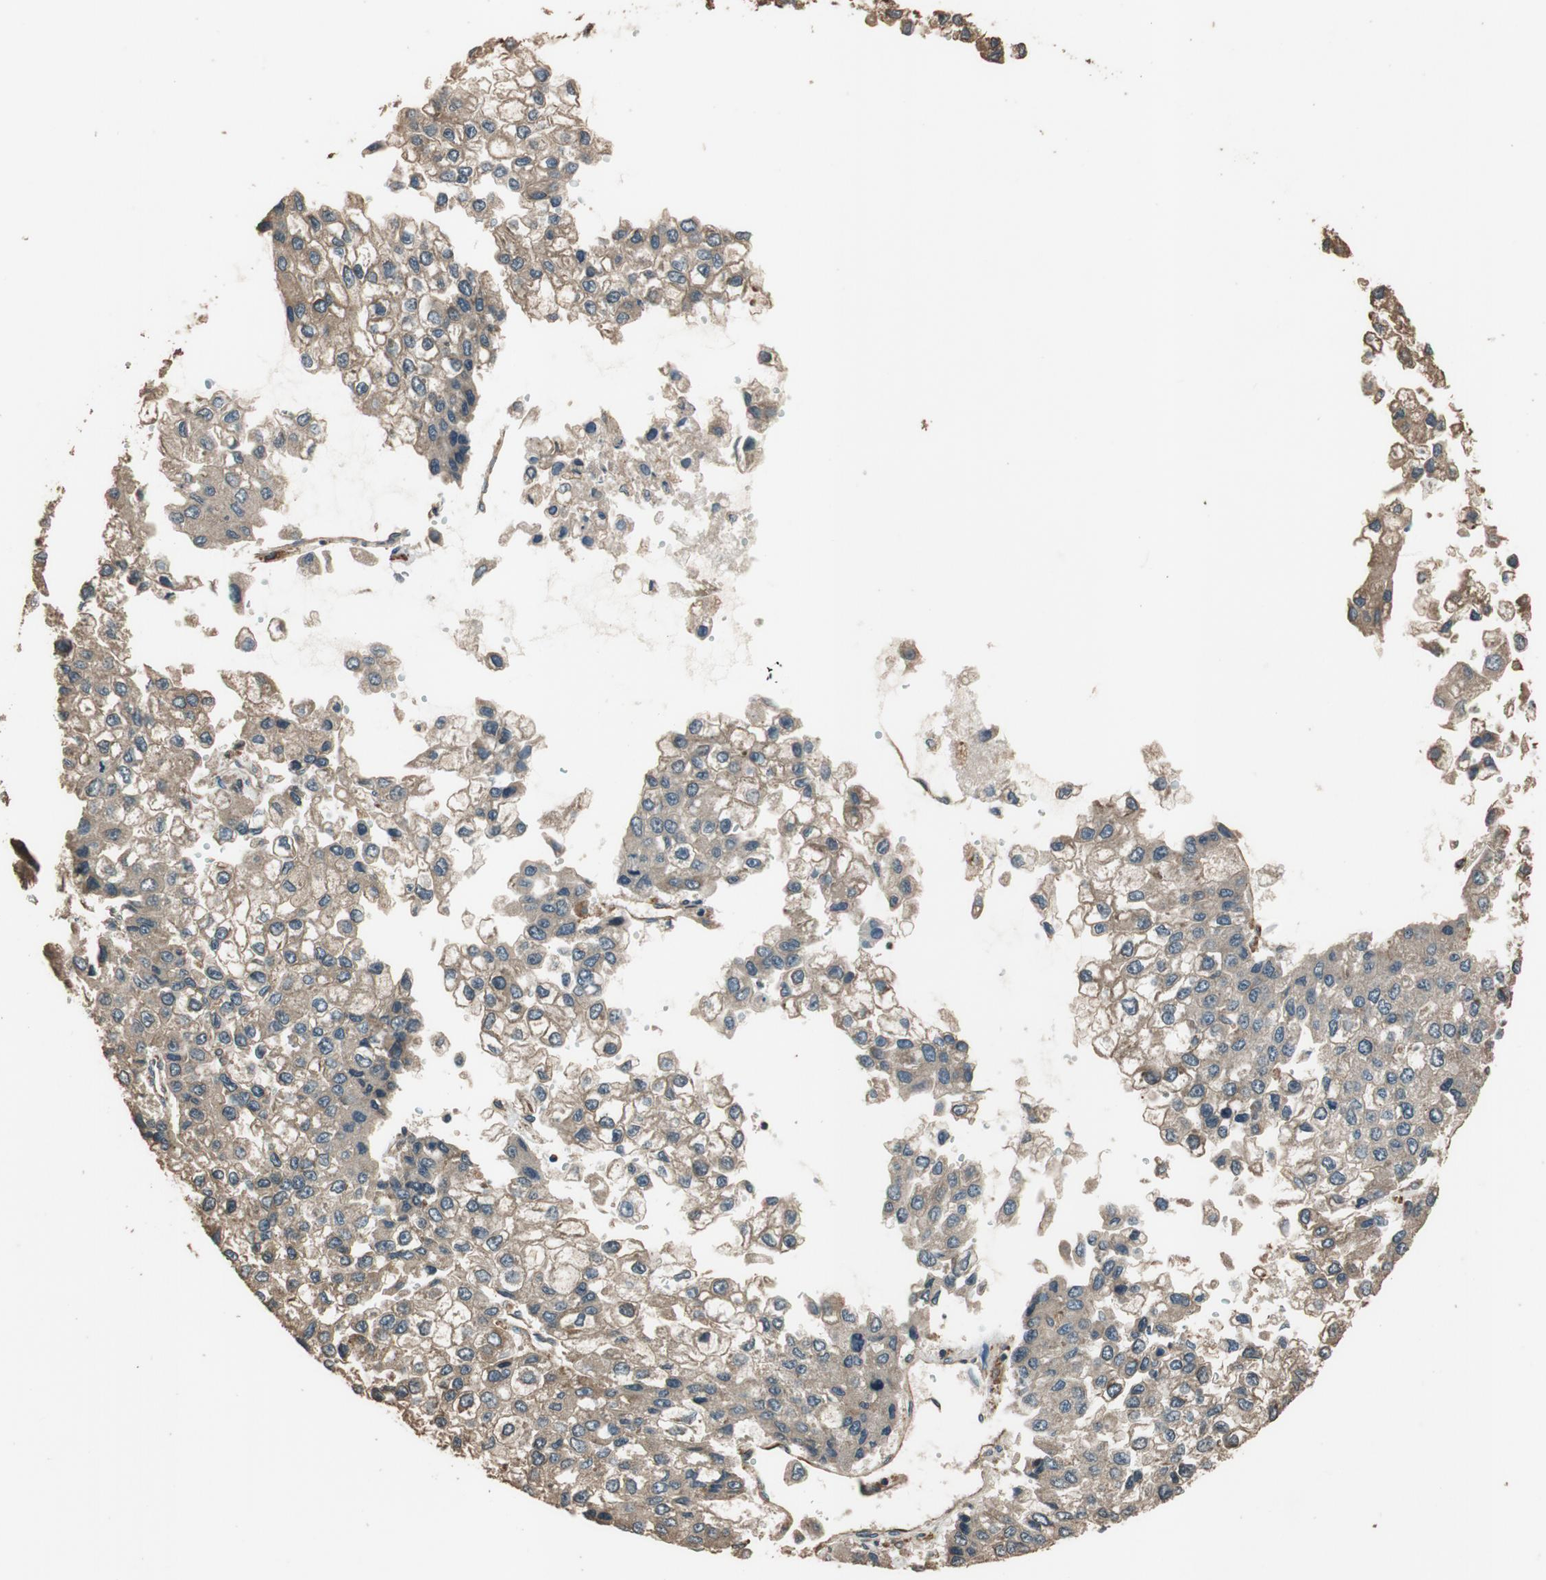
{"staining": {"intensity": "weak", "quantity": ">75%", "location": "cytoplasmic/membranous"}, "tissue": "liver cancer", "cell_type": "Tumor cells", "image_type": "cancer", "snomed": [{"axis": "morphology", "description": "Carcinoma, Hepatocellular, NOS"}, {"axis": "topography", "description": "Liver"}], "caption": "There is low levels of weak cytoplasmic/membranous expression in tumor cells of hepatocellular carcinoma (liver), as demonstrated by immunohistochemical staining (brown color).", "gene": "MST1R", "patient": {"sex": "female", "age": 66}}